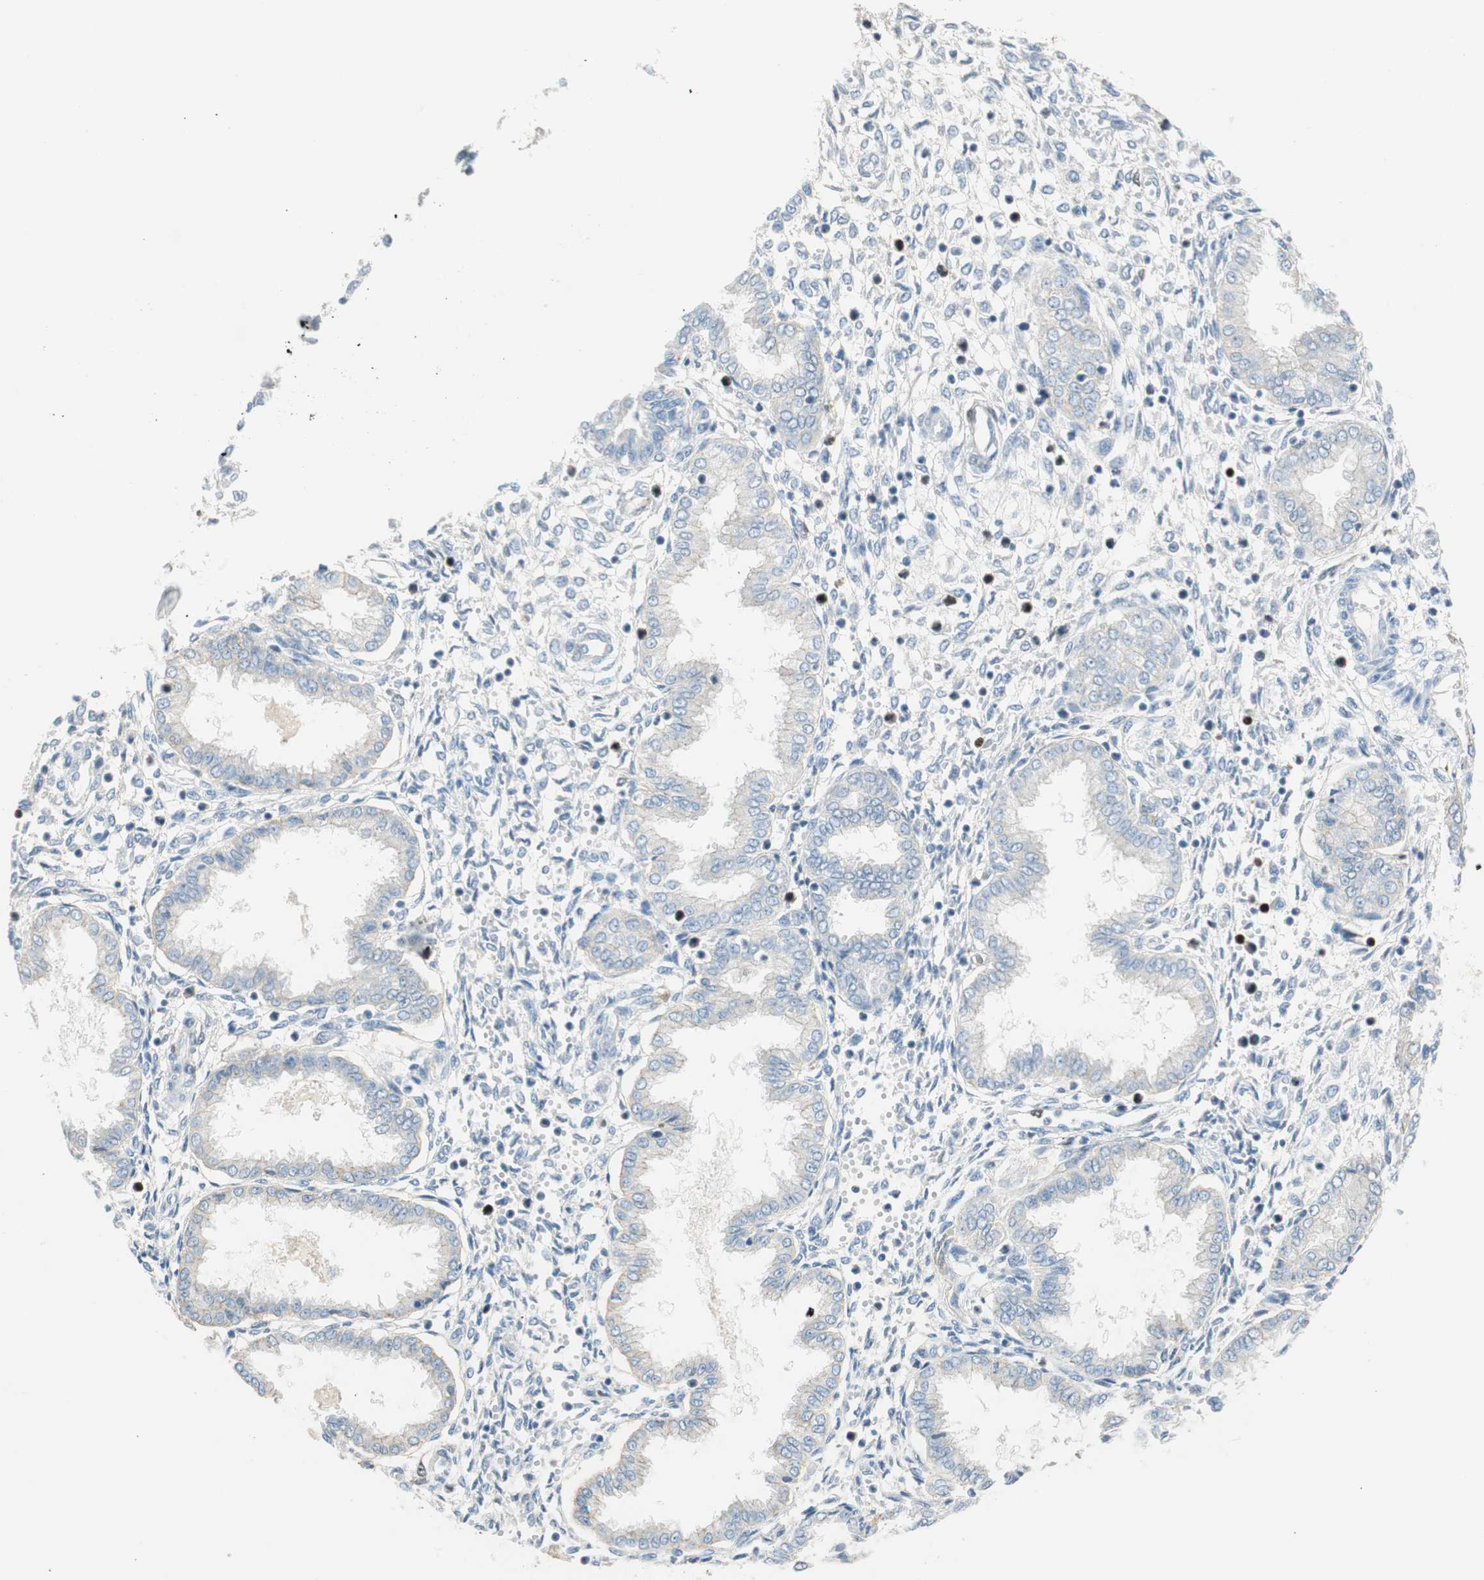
{"staining": {"intensity": "negative", "quantity": "none", "location": "none"}, "tissue": "endometrium", "cell_type": "Cells in endometrial stroma", "image_type": "normal", "snomed": [{"axis": "morphology", "description": "Normal tissue, NOS"}, {"axis": "topography", "description": "Endometrium"}], "caption": "Immunohistochemistry micrograph of benign human endometrium stained for a protein (brown), which demonstrates no expression in cells in endometrial stroma.", "gene": "PTTG1", "patient": {"sex": "female", "age": 33}}